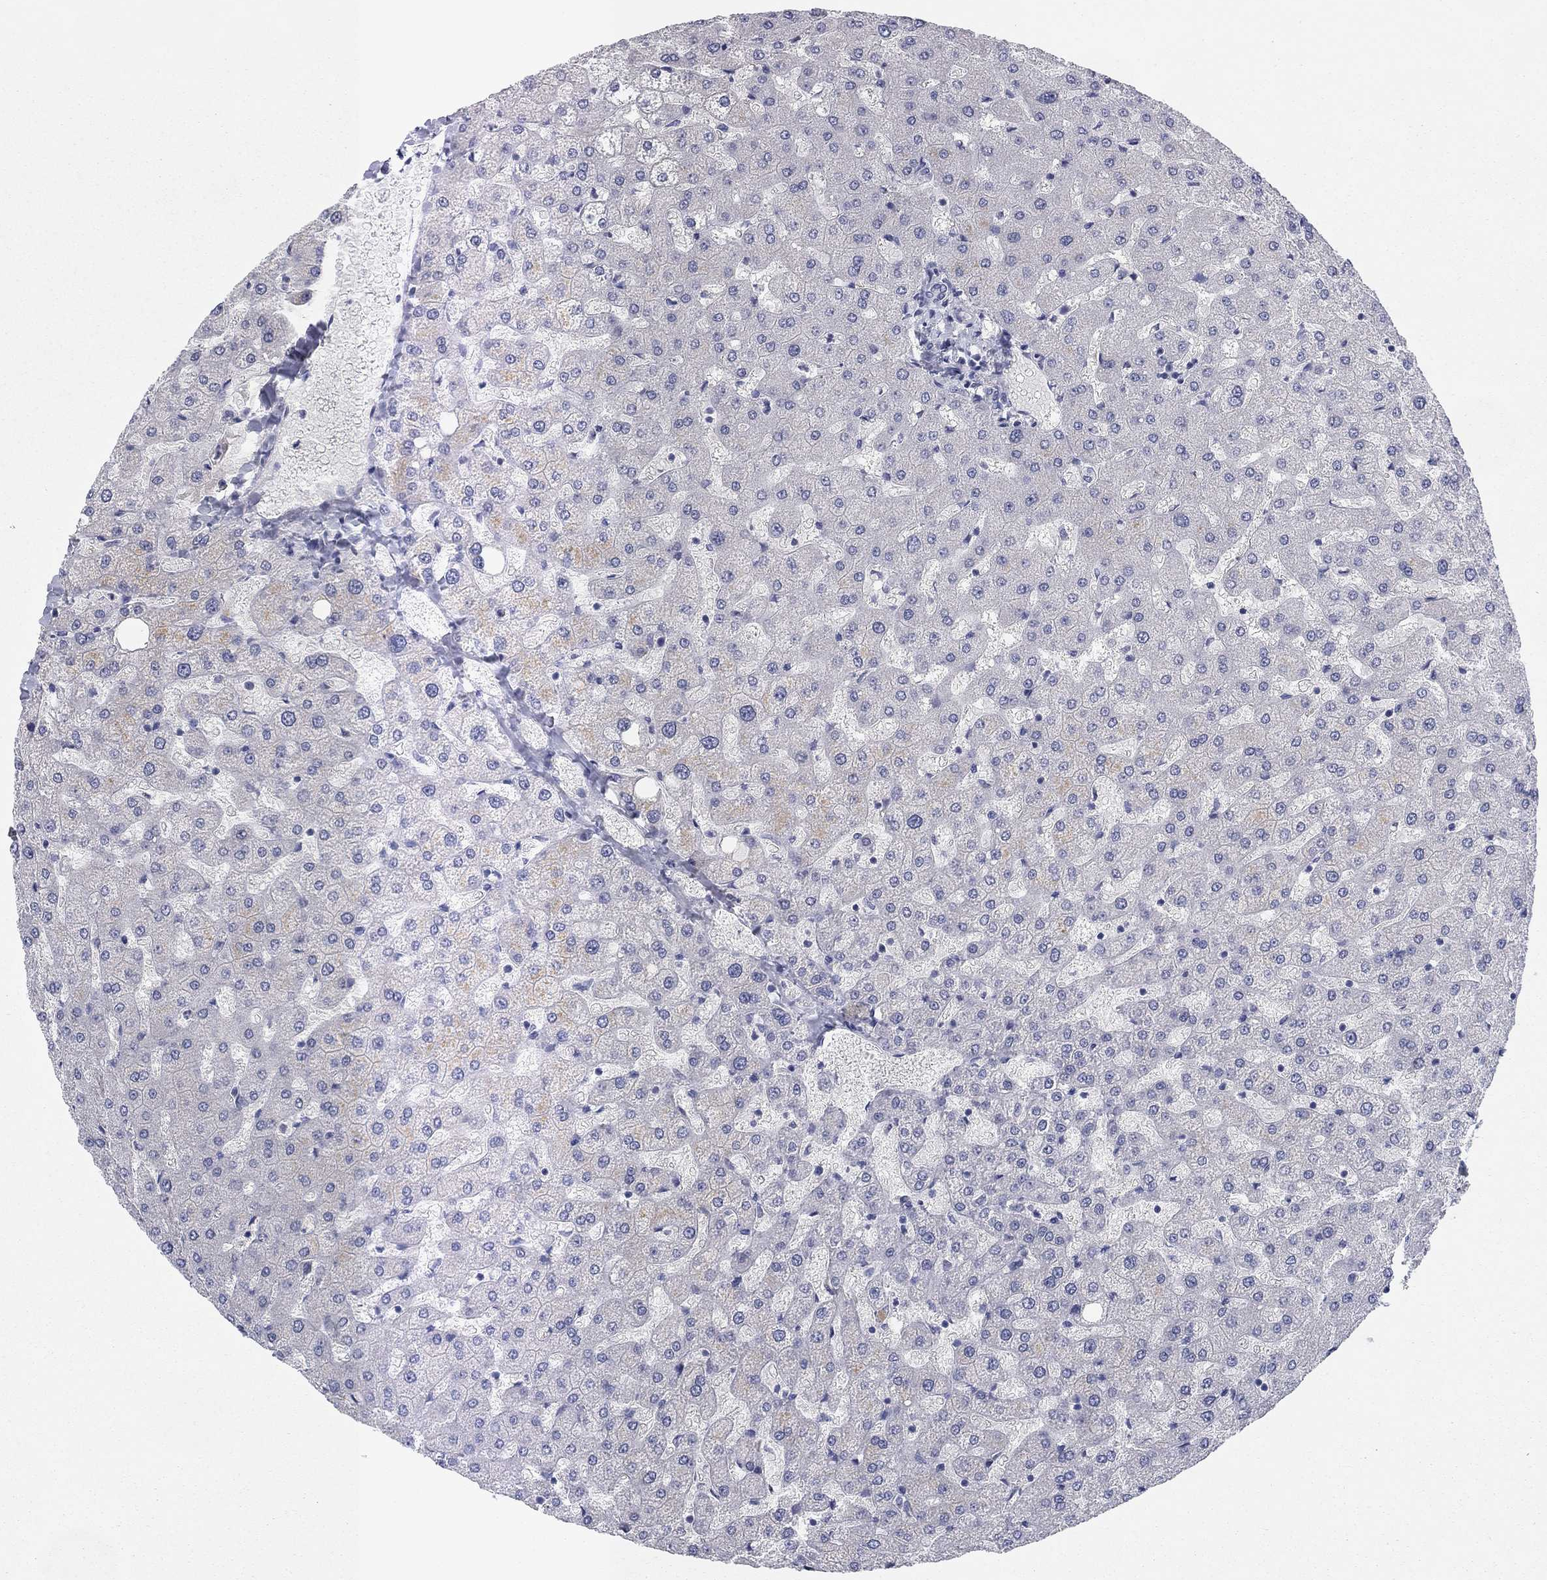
{"staining": {"intensity": "negative", "quantity": "none", "location": "none"}, "tissue": "liver", "cell_type": "Cholangiocytes", "image_type": "normal", "snomed": [{"axis": "morphology", "description": "Normal tissue, NOS"}, {"axis": "topography", "description": "Liver"}], "caption": "Cholangiocytes are negative for brown protein staining in normal liver. (Stains: DAB (3,3'-diaminobenzidine) immunohistochemistry (IHC) with hematoxylin counter stain, Microscopy: brightfield microscopy at high magnification).", "gene": "CALB1", "patient": {"sex": "female", "age": 50}}